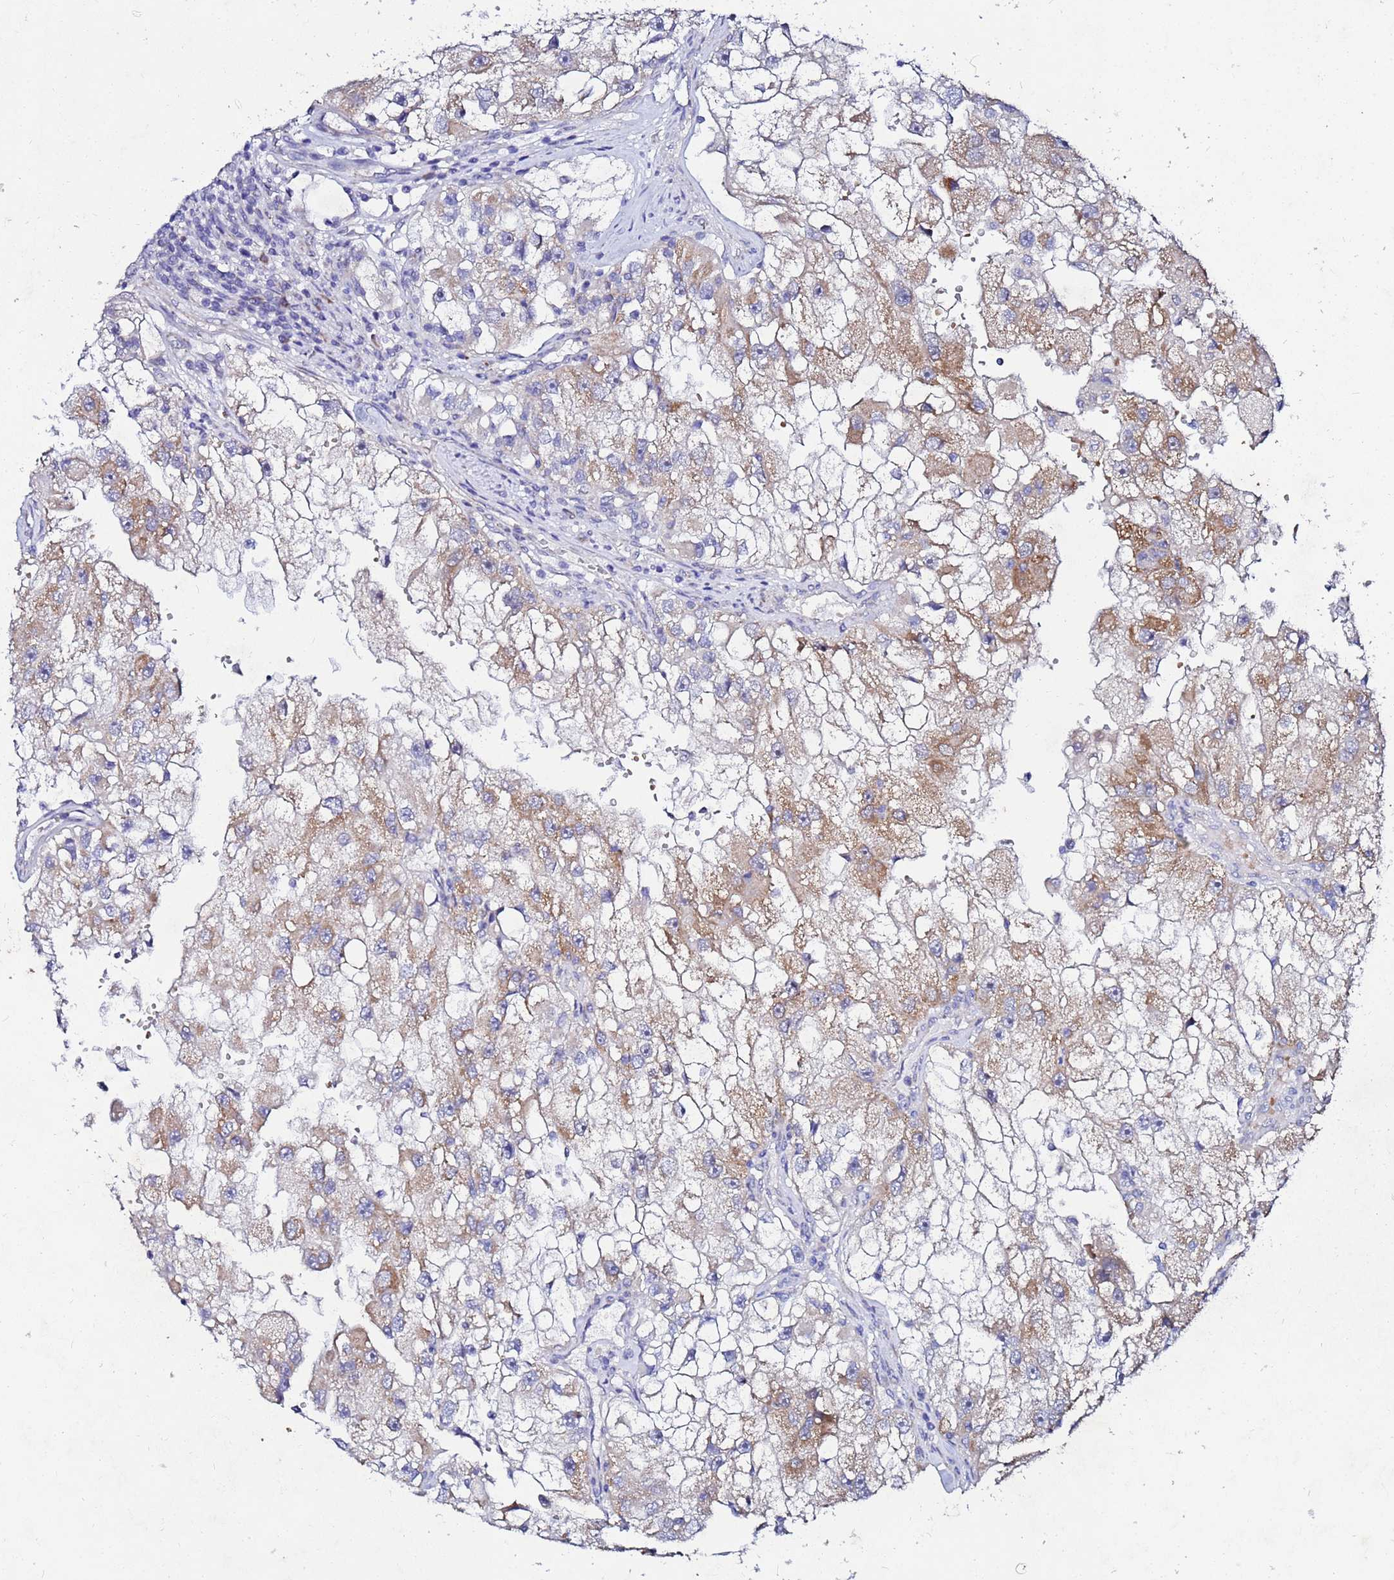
{"staining": {"intensity": "moderate", "quantity": "25%-75%", "location": "cytoplasmic/membranous"}, "tissue": "renal cancer", "cell_type": "Tumor cells", "image_type": "cancer", "snomed": [{"axis": "morphology", "description": "Adenocarcinoma, NOS"}, {"axis": "topography", "description": "Kidney"}], "caption": "Human renal adenocarcinoma stained with a brown dye reveals moderate cytoplasmic/membranous positive expression in about 25%-75% of tumor cells.", "gene": "FAHD2A", "patient": {"sex": "male", "age": 63}}